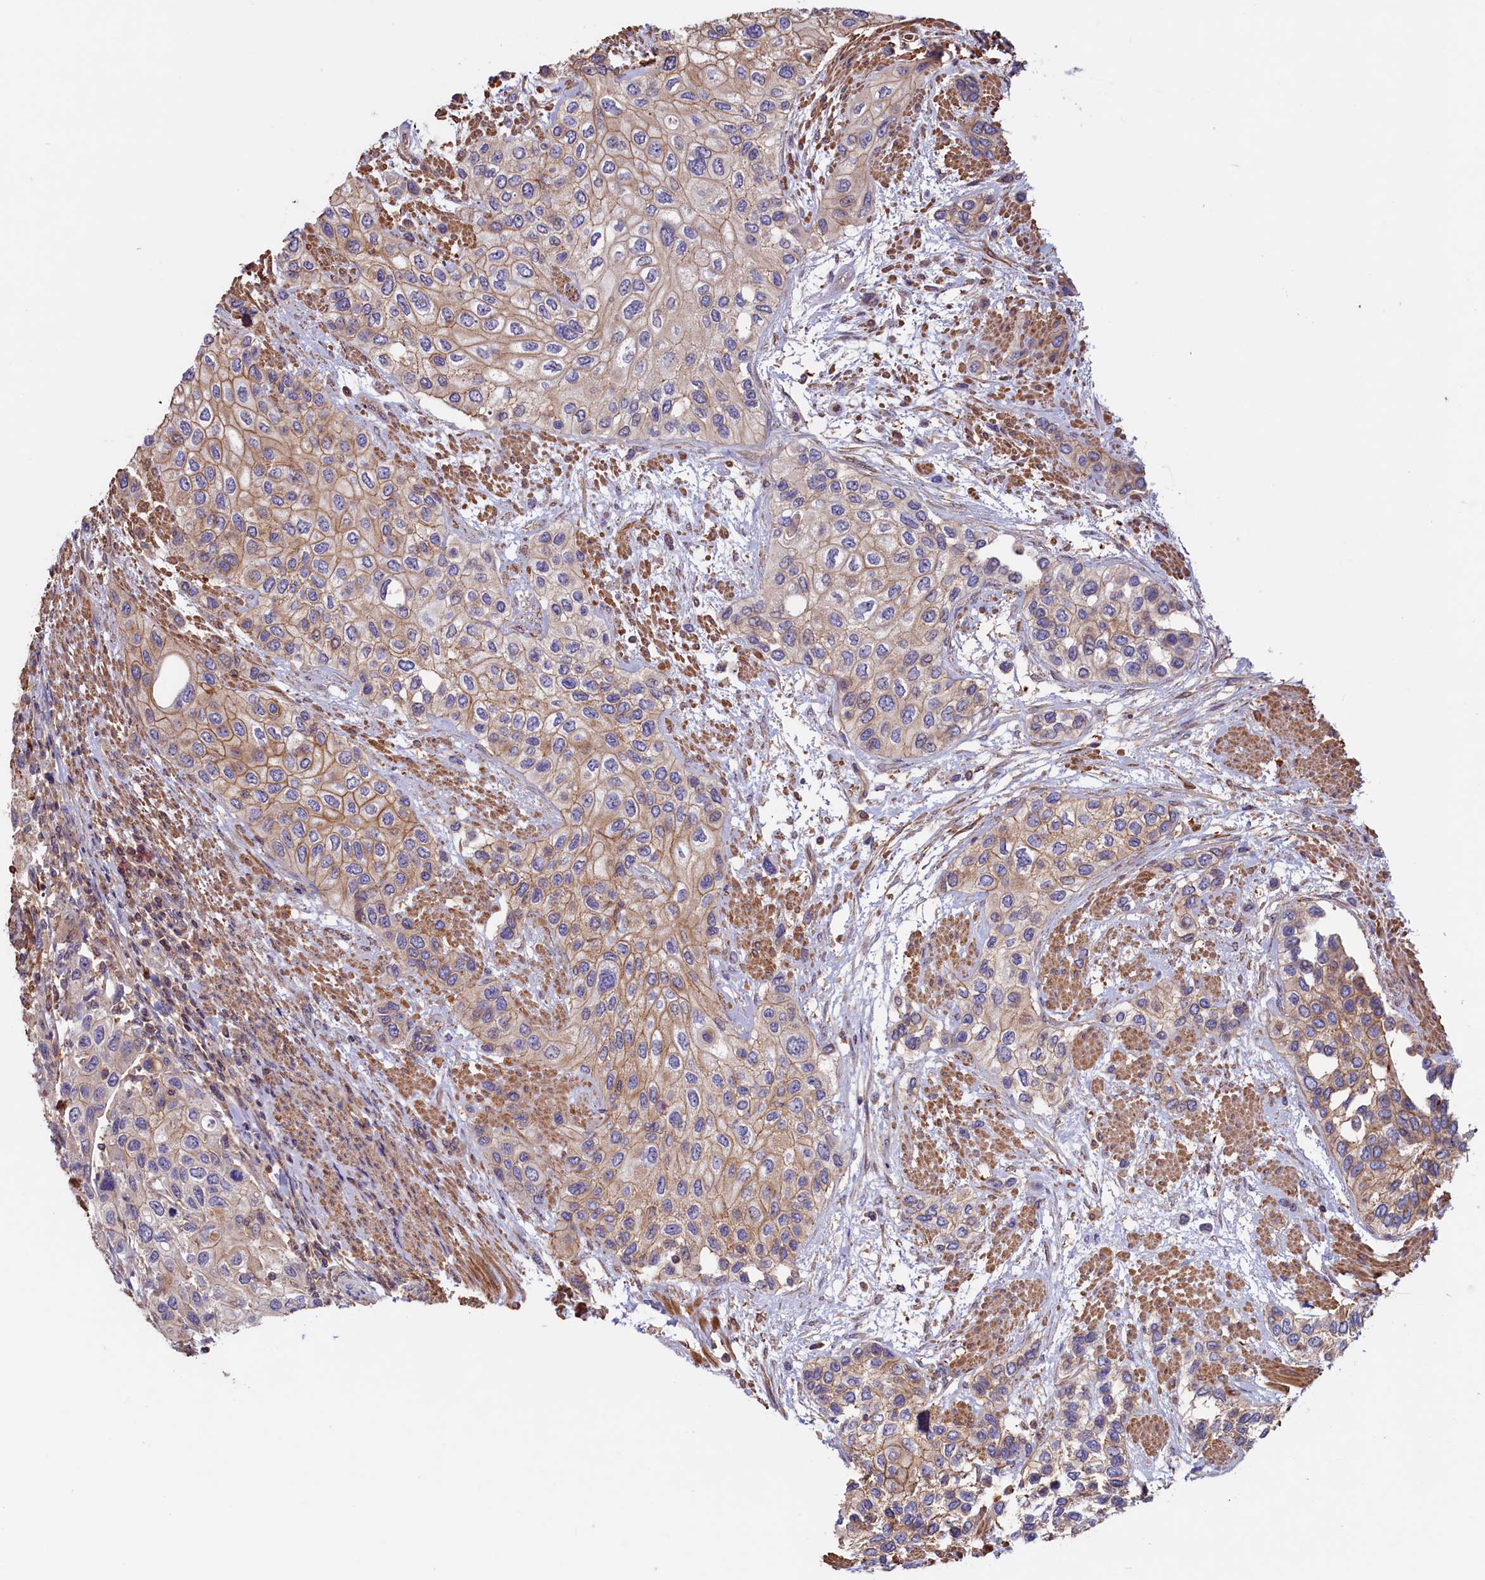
{"staining": {"intensity": "moderate", "quantity": "25%-75%", "location": "cytoplasmic/membranous"}, "tissue": "urothelial cancer", "cell_type": "Tumor cells", "image_type": "cancer", "snomed": [{"axis": "morphology", "description": "Normal tissue, NOS"}, {"axis": "morphology", "description": "Urothelial carcinoma, High grade"}, {"axis": "topography", "description": "Vascular tissue"}, {"axis": "topography", "description": "Urinary bladder"}], "caption": "Protein analysis of urothelial cancer tissue exhibits moderate cytoplasmic/membranous expression in approximately 25%-75% of tumor cells.", "gene": "DUOXA1", "patient": {"sex": "female", "age": 56}}